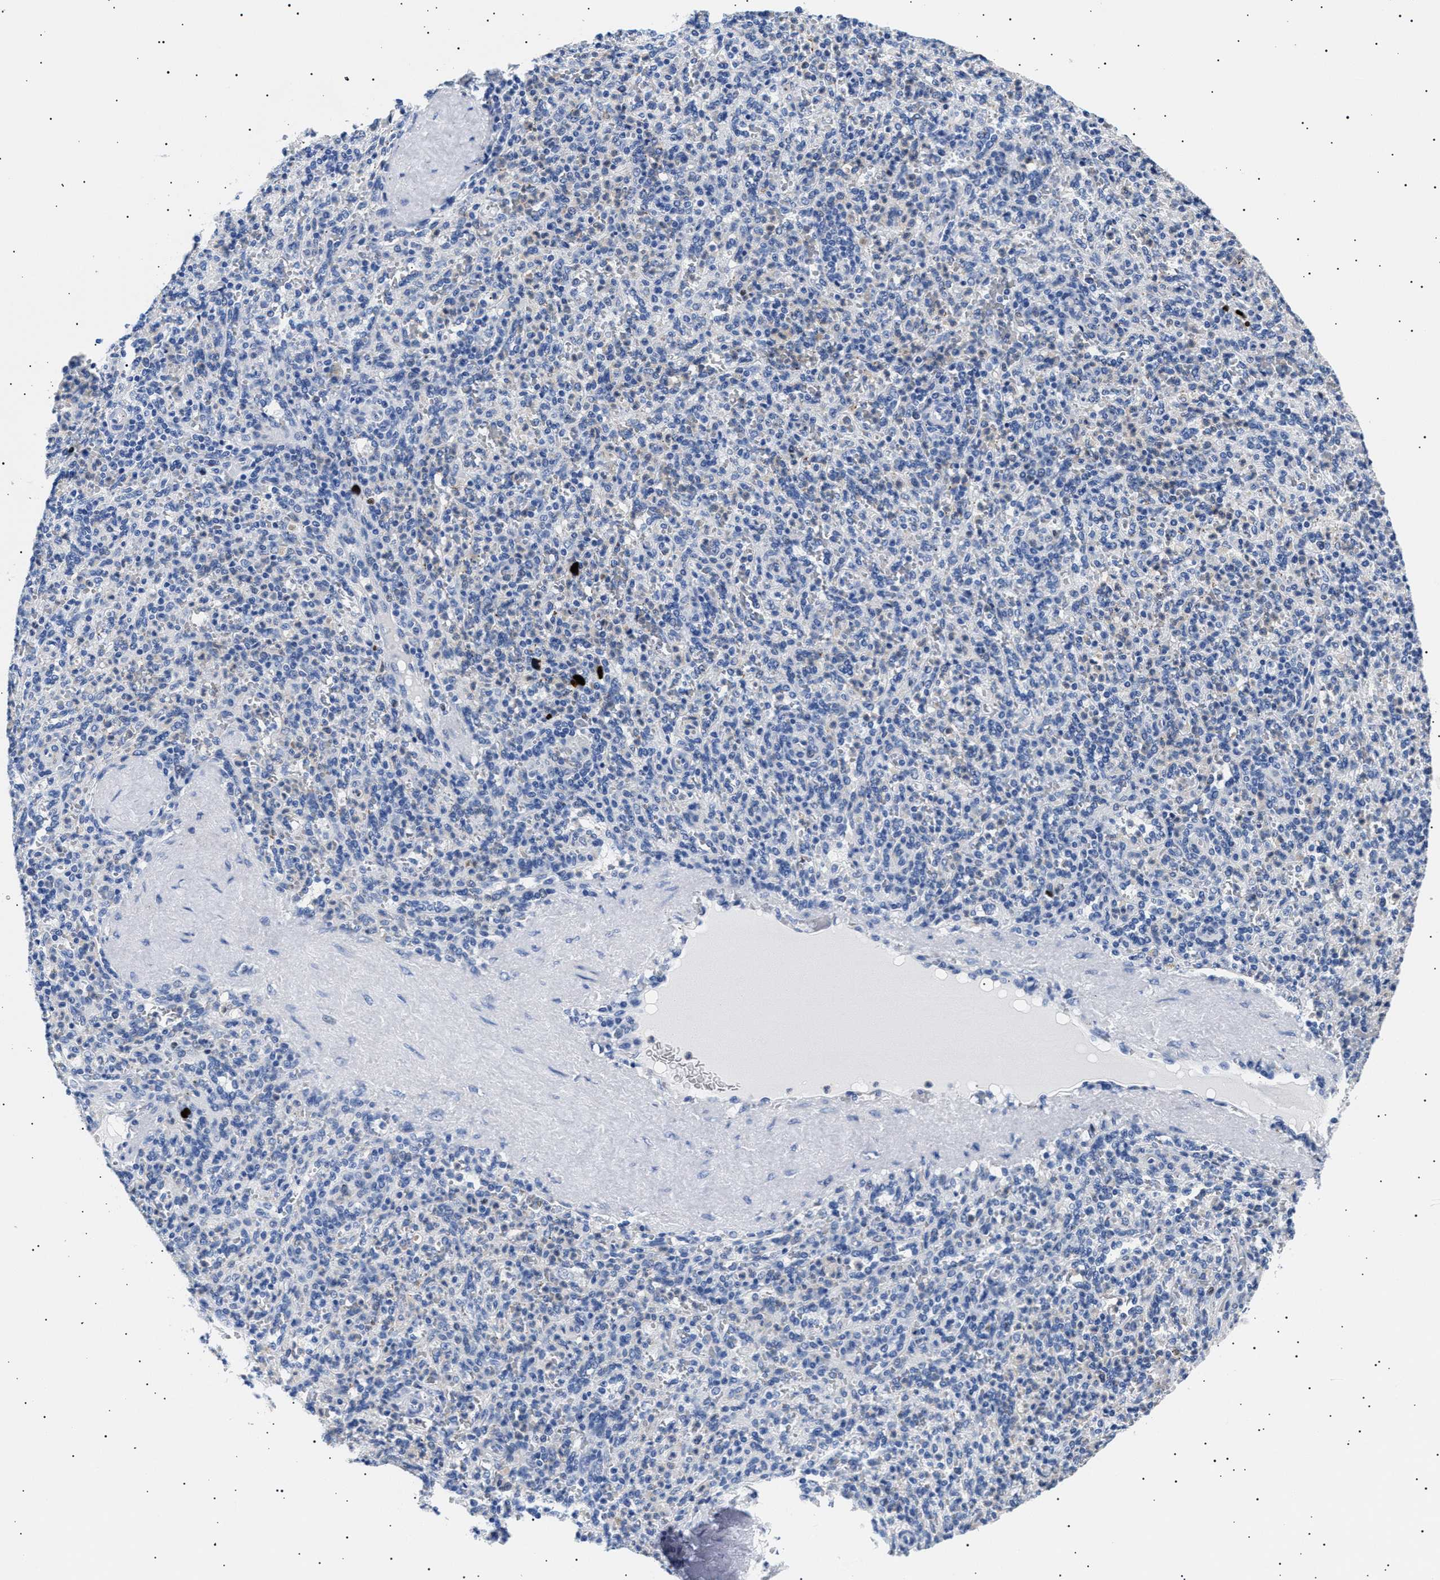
{"staining": {"intensity": "weak", "quantity": "<25%", "location": "cytoplasmic/membranous"}, "tissue": "spleen", "cell_type": "Cells in red pulp", "image_type": "normal", "snomed": [{"axis": "morphology", "description": "Normal tissue, NOS"}, {"axis": "topography", "description": "Spleen"}], "caption": "Benign spleen was stained to show a protein in brown. There is no significant staining in cells in red pulp. The staining is performed using DAB (3,3'-diaminobenzidine) brown chromogen with nuclei counter-stained in using hematoxylin.", "gene": "HEMGN", "patient": {"sex": "male", "age": 36}}